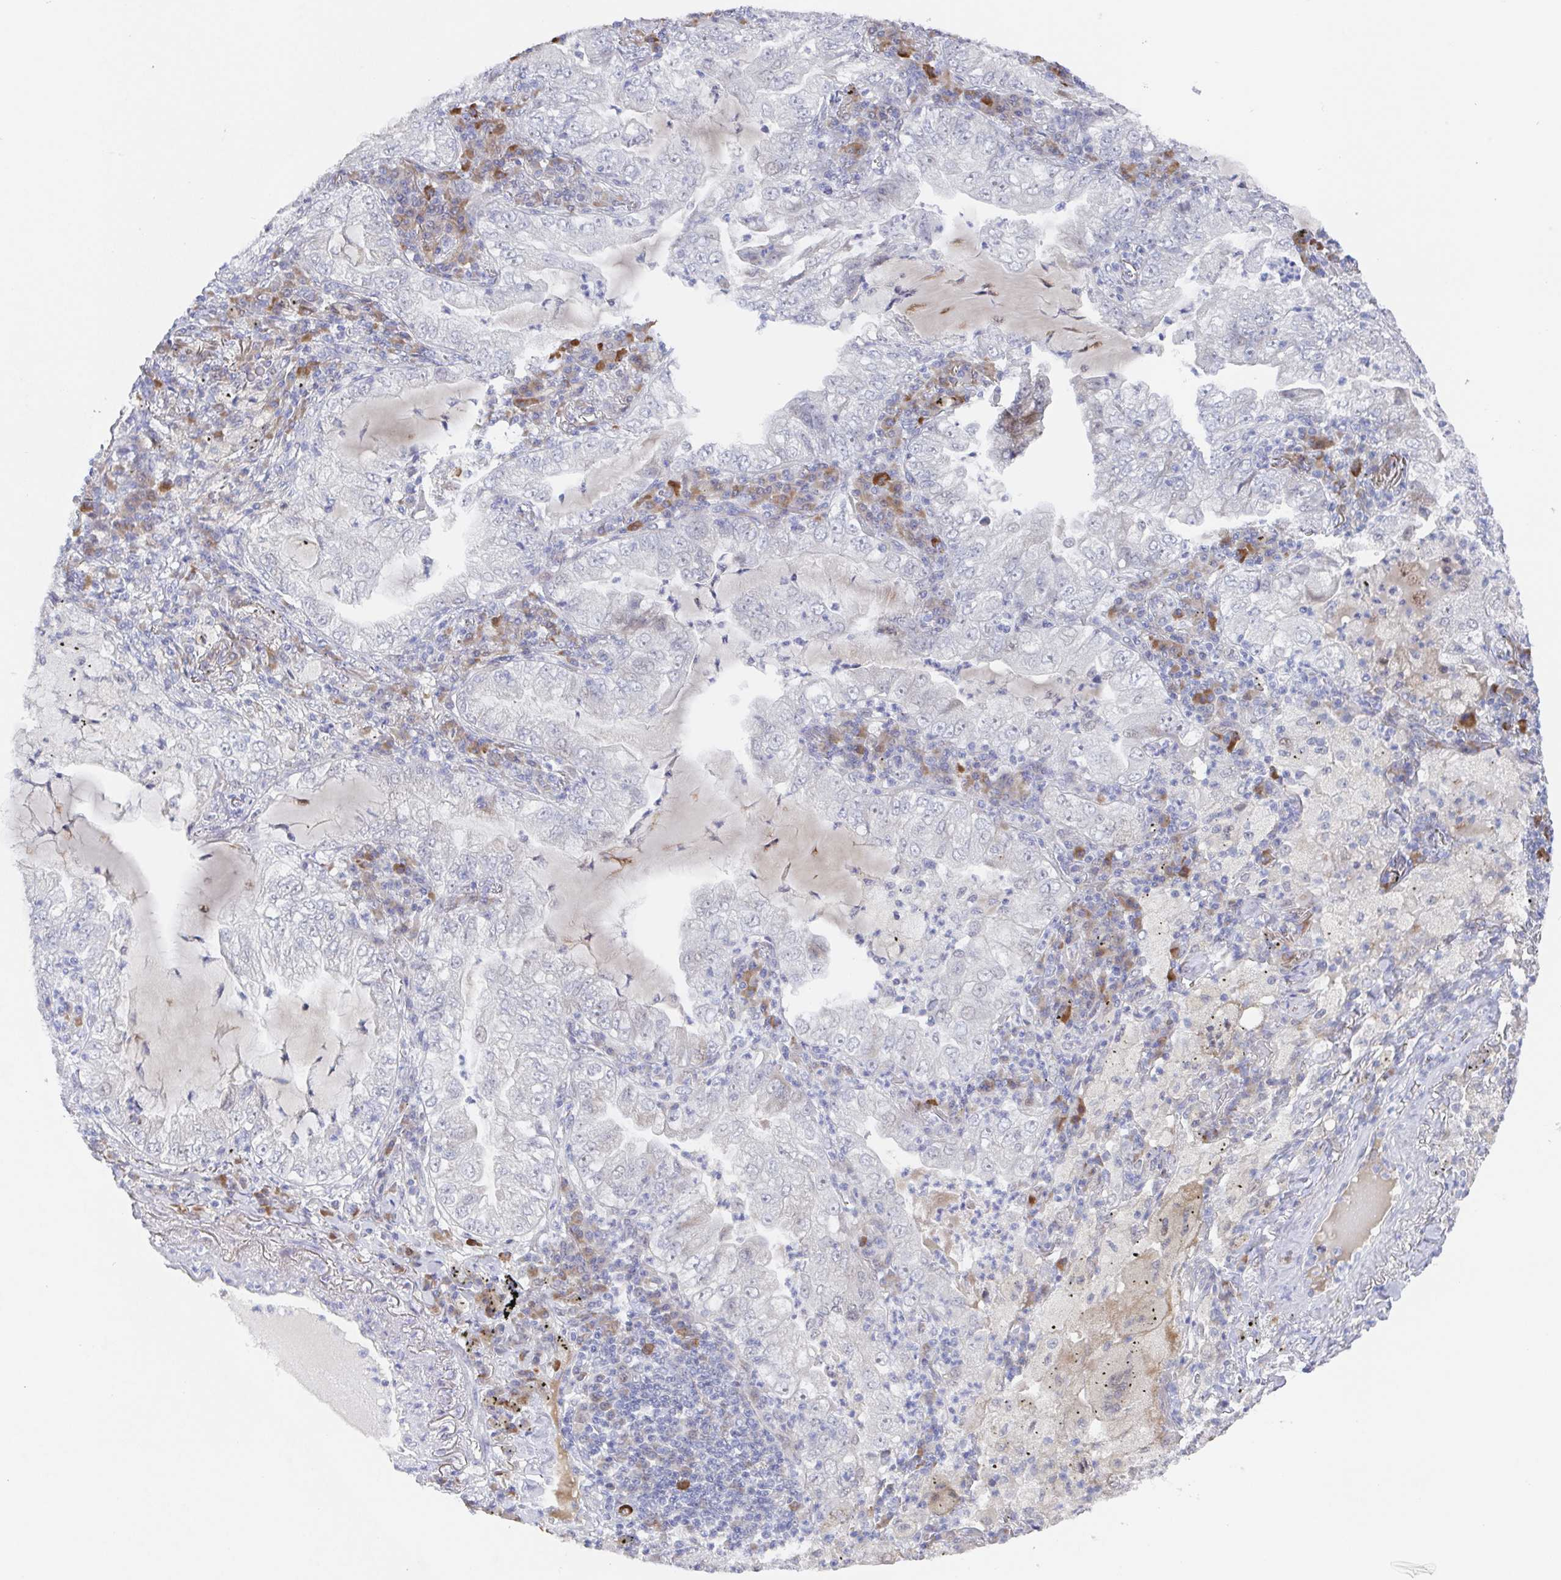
{"staining": {"intensity": "negative", "quantity": "none", "location": "none"}, "tissue": "lung cancer", "cell_type": "Tumor cells", "image_type": "cancer", "snomed": [{"axis": "morphology", "description": "Adenocarcinoma, NOS"}, {"axis": "topography", "description": "Lung"}], "caption": "High power microscopy photomicrograph of an immunohistochemistry (IHC) histopathology image of adenocarcinoma (lung), revealing no significant expression in tumor cells.", "gene": "POU2F3", "patient": {"sex": "female", "age": 73}}